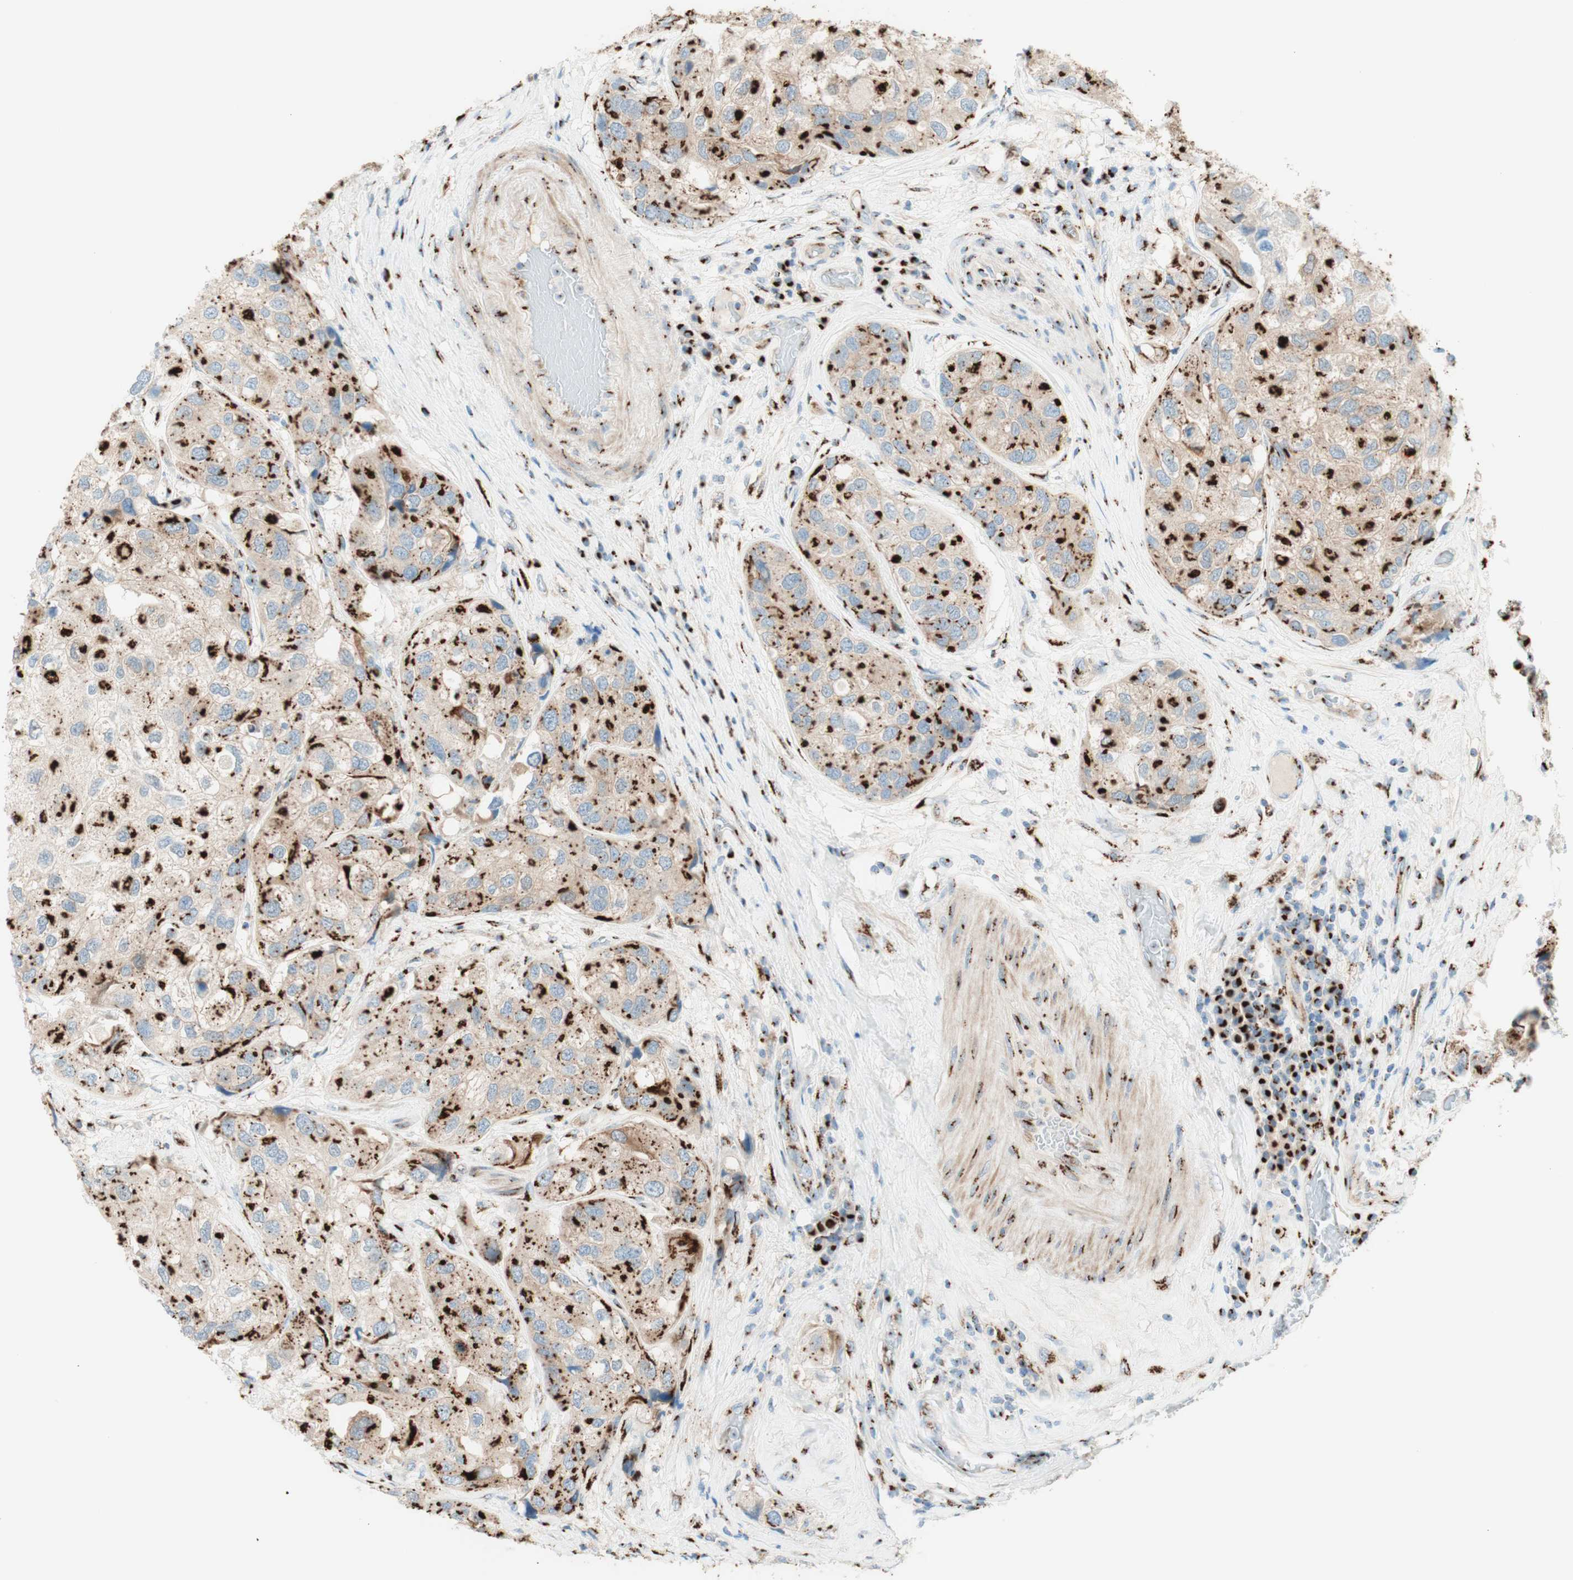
{"staining": {"intensity": "strong", "quantity": ">75%", "location": "cytoplasmic/membranous"}, "tissue": "urothelial cancer", "cell_type": "Tumor cells", "image_type": "cancer", "snomed": [{"axis": "morphology", "description": "Urothelial carcinoma, High grade"}, {"axis": "topography", "description": "Urinary bladder"}], "caption": "Immunohistochemical staining of high-grade urothelial carcinoma reveals high levels of strong cytoplasmic/membranous staining in approximately >75% of tumor cells. (DAB IHC, brown staining for protein, blue staining for nuclei).", "gene": "GOLGB1", "patient": {"sex": "female", "age": 64}}